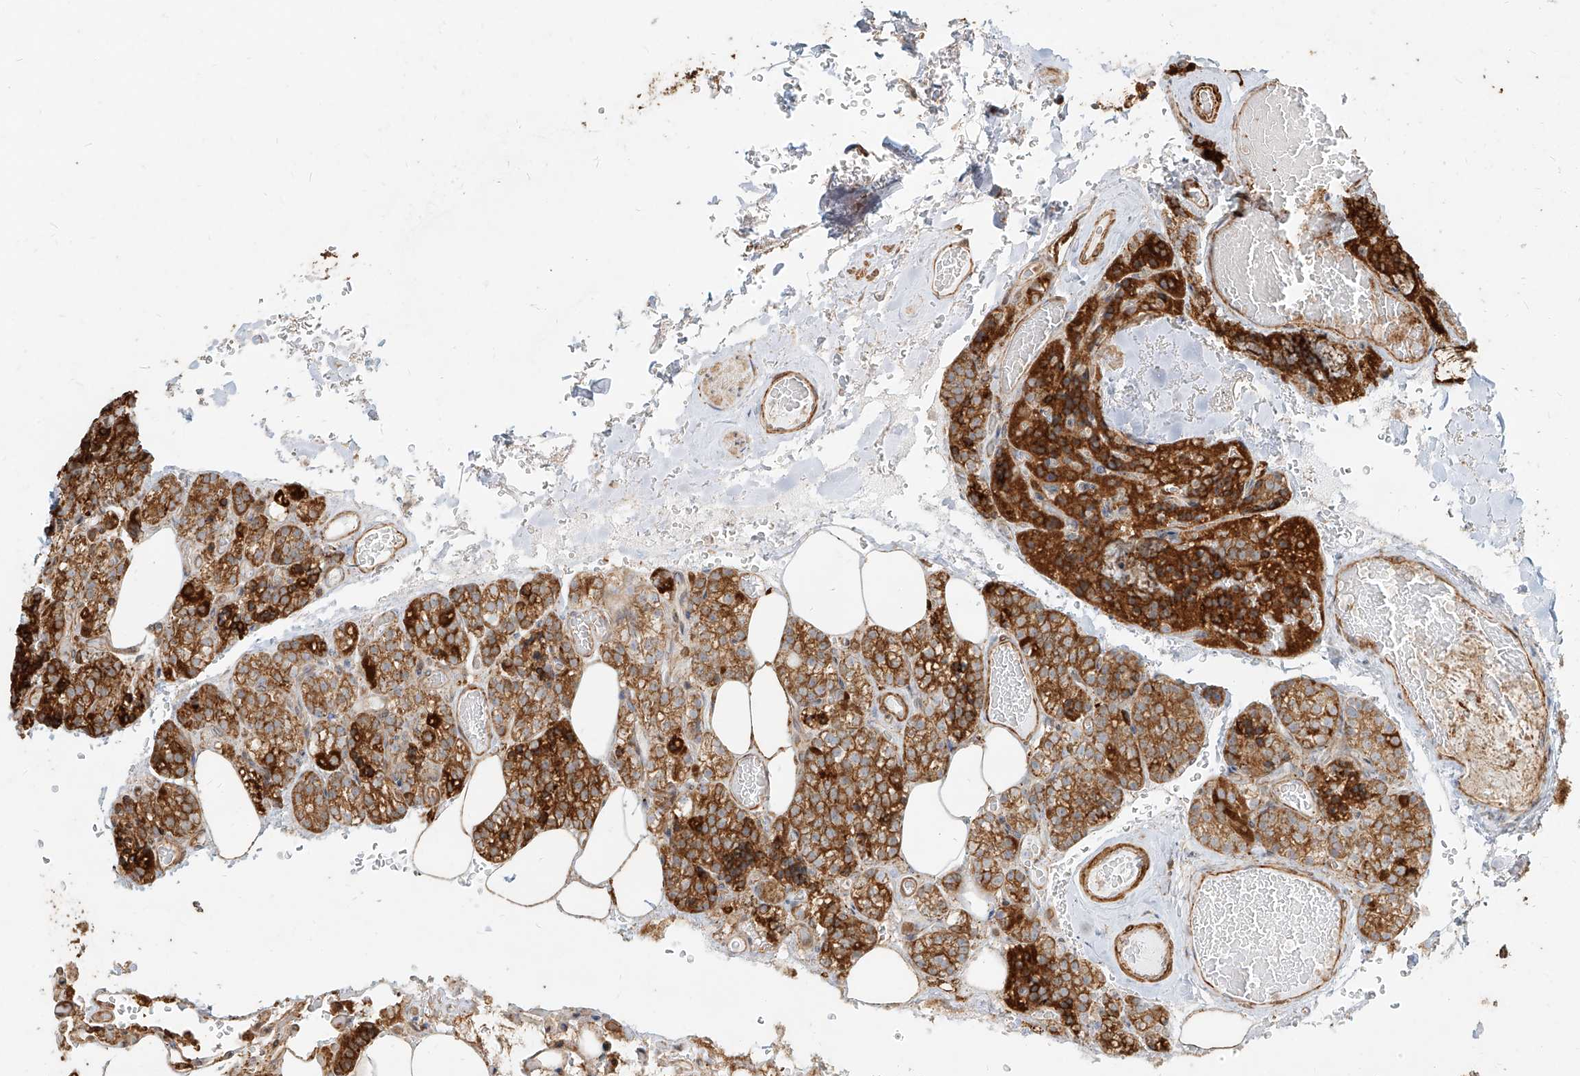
{"staining": {"intensity": "strong", "quantity": ">75%", "location": "cytoplasmic/membranous"}, "tissue": "parathyroid gland", "cell_type": "Glandular cells", "image_type": "normal", "snomed": [{"axis": "morphology", "description": "Normal tissue, NOS"}, {"axis": "topography", "description": "Parathyroid gland"}], "caption": "Immunohistochemistry (IHC) histopathology image of normal parathyroid gland stained for a protein (brown), which reveals high levels of strong cytoplasmic/membranous staining in about >75% of glandular cells.", "gene": "MTX2", "patient": {"sex": "male", "age": 87}}